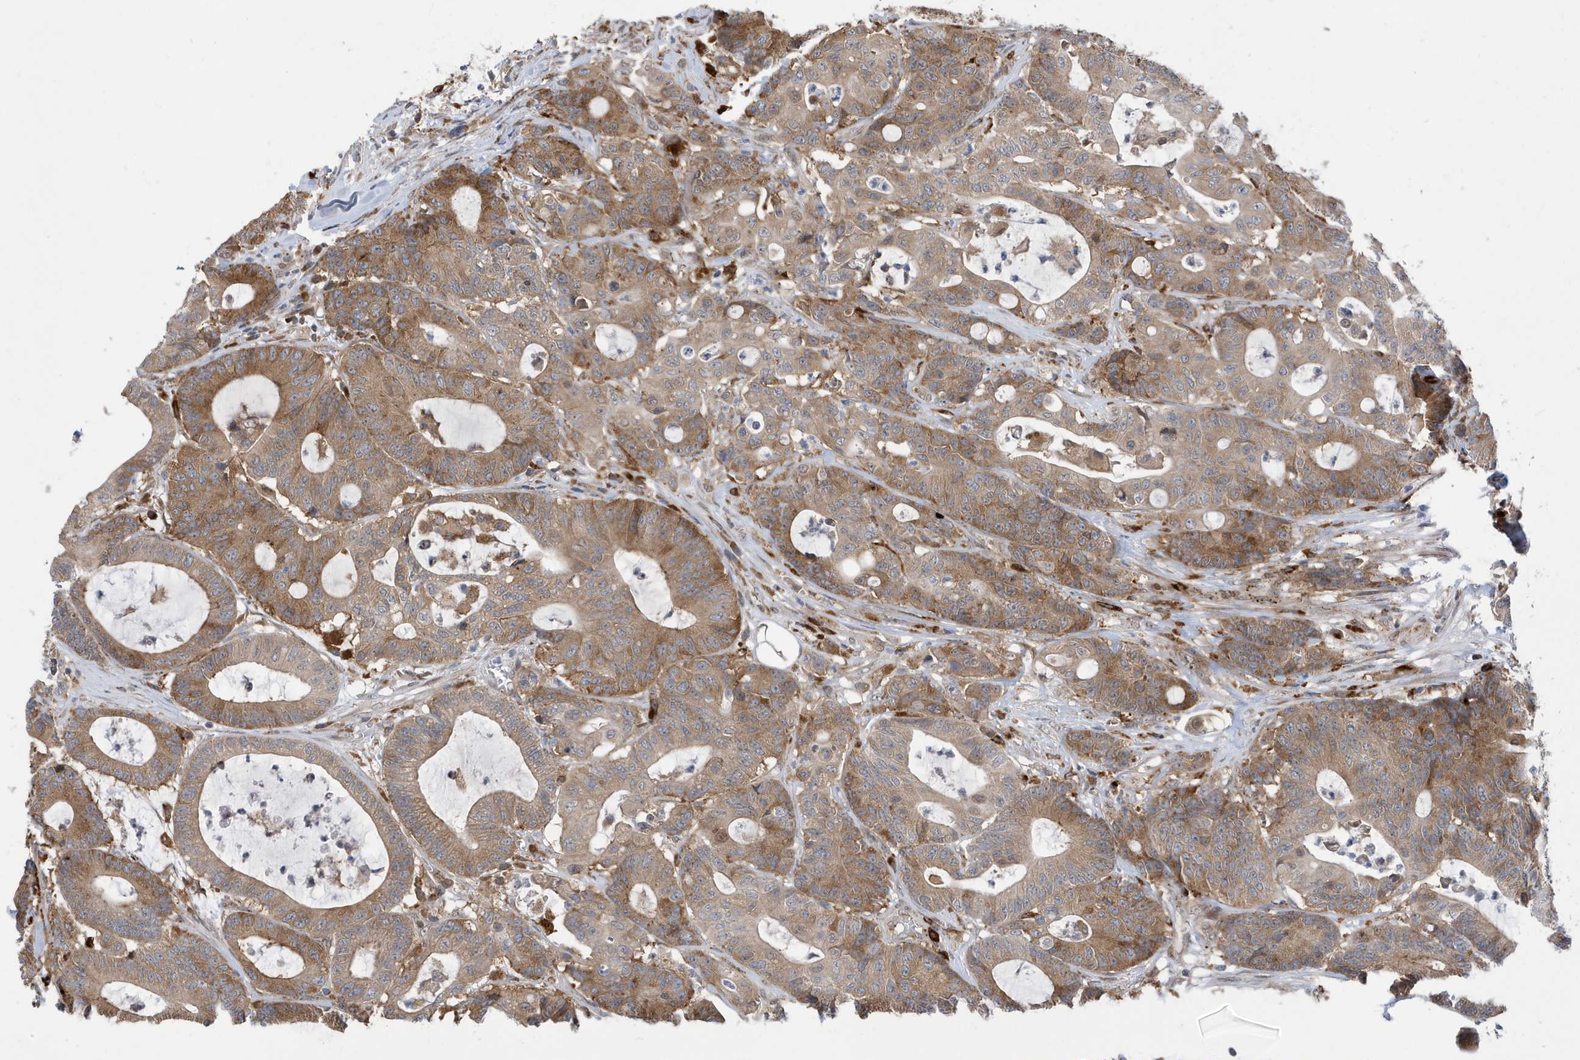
{"staining": {"intensity": "moderate", "quantity": ">75%", "location": "cytoplasmic/membranous"}, "tissue": "colorectal cancer", "cell_type": "Tumor cells", "image_type": "cancer", "snomed": [{"axis": "morphology", "description": "Adenocarcinoma, NOS"}, {"axis": "topography", "description": "Colon"}], "caption": "The image displays staining of colorectal cancer (adenocarcinoma), revealing moderate cytoplasmic/membranous protein staining (brown color) within tumor cells.", "gene": "ZNF507", "patient": {"sex": "female", "age": 84}}